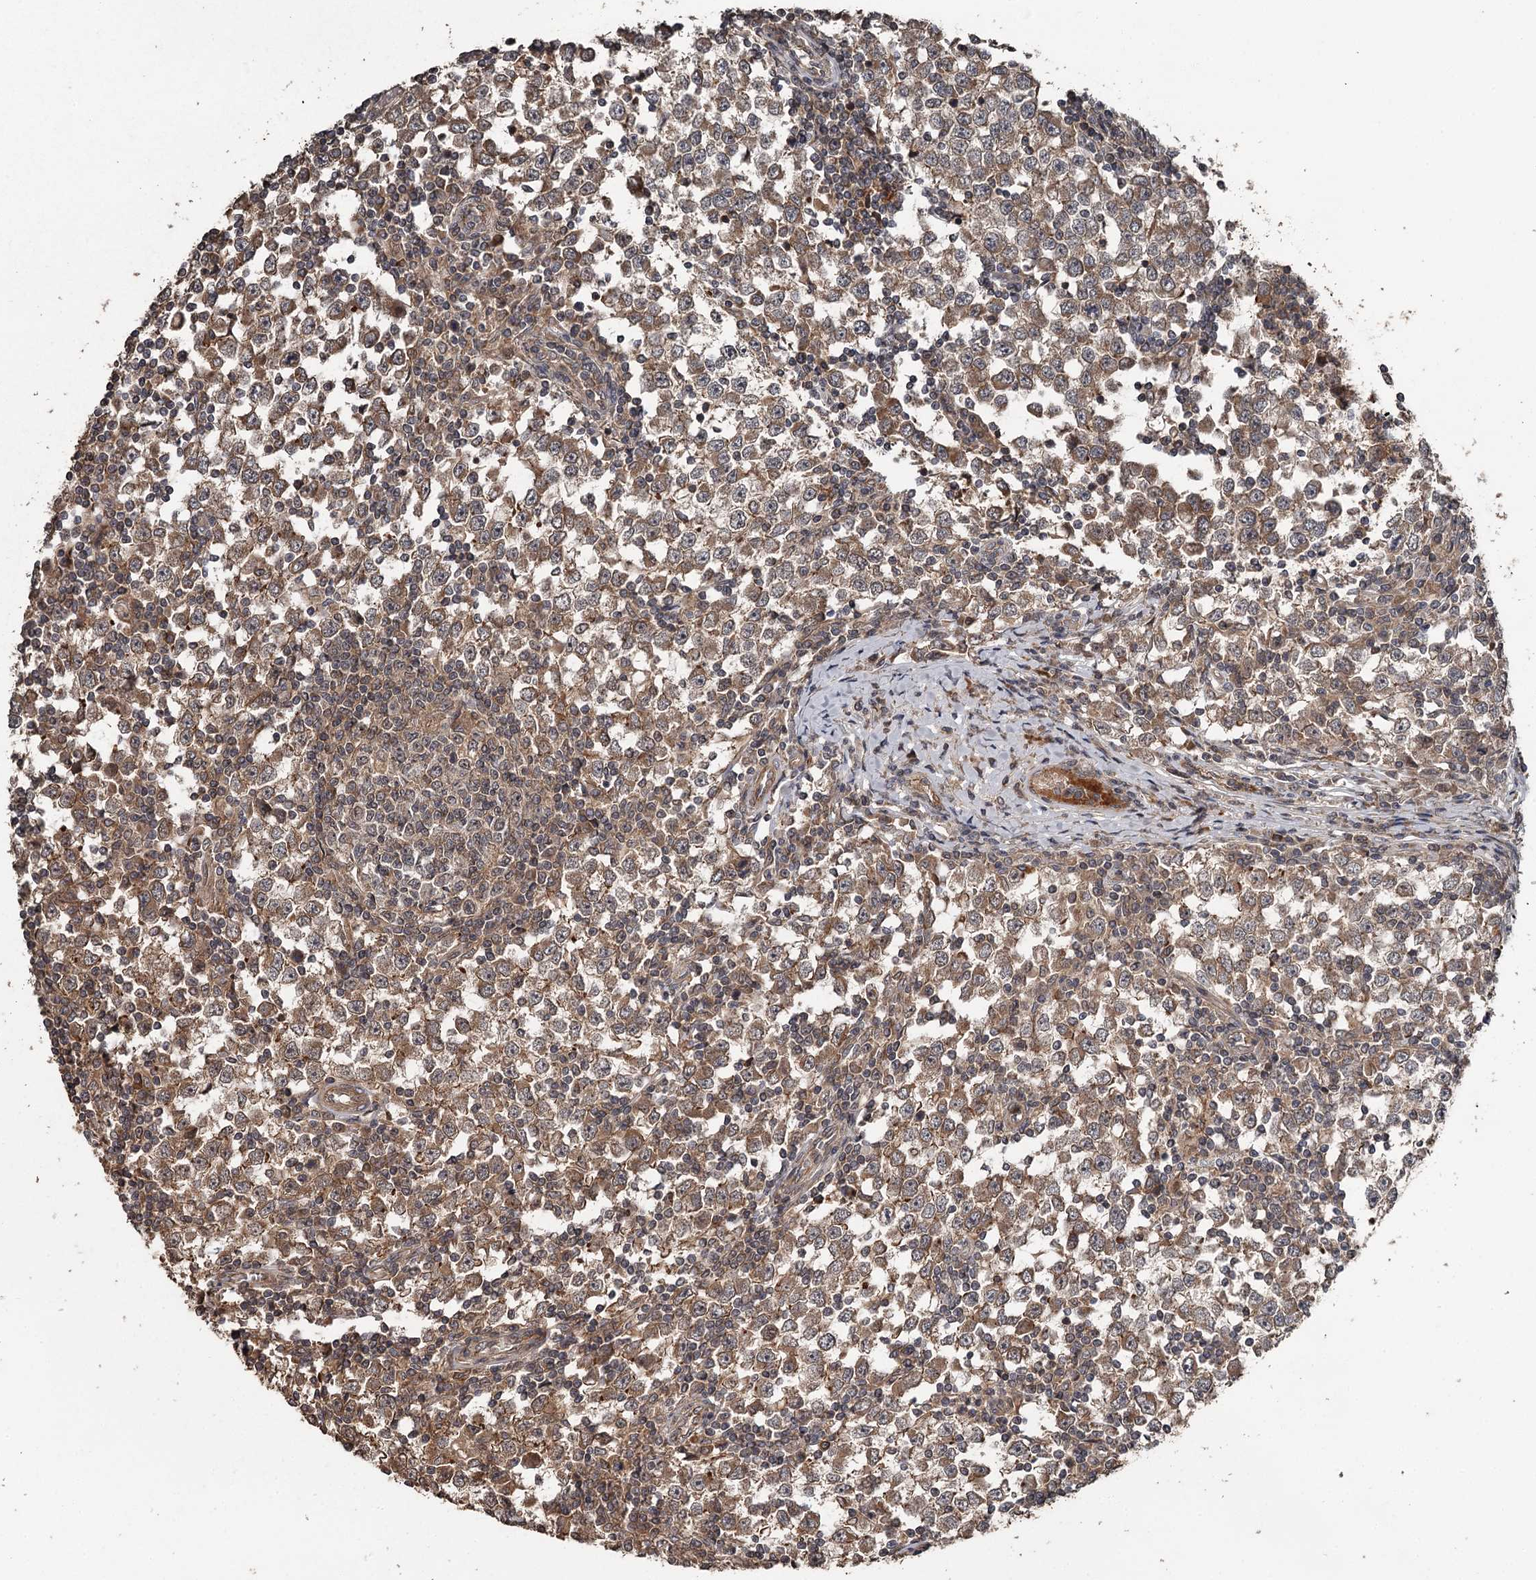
{"staining": {"intensity": "moderate", "quantity": ">75%", "location": "cytoplasmic/membranous"}, "tissue": "testis cancer", "cell_type": "Tumor cells", "image_type": "cancer", "snomed": [{"axis": "morphology", "description": "Seminoma, NOS"}, {"axis": "topography", "description": "Testis"}], "caption": "Protein staining by immunohistochemistry demonstrates moderate cytoplasmic/membranous staining in about >75% of tumor cells in seminoma (testis). (brown staining indicates protein expression, while blue staining denotes nuclei).", "gene": "RAB21", "patient": {"sex": "male", "age": 65}}